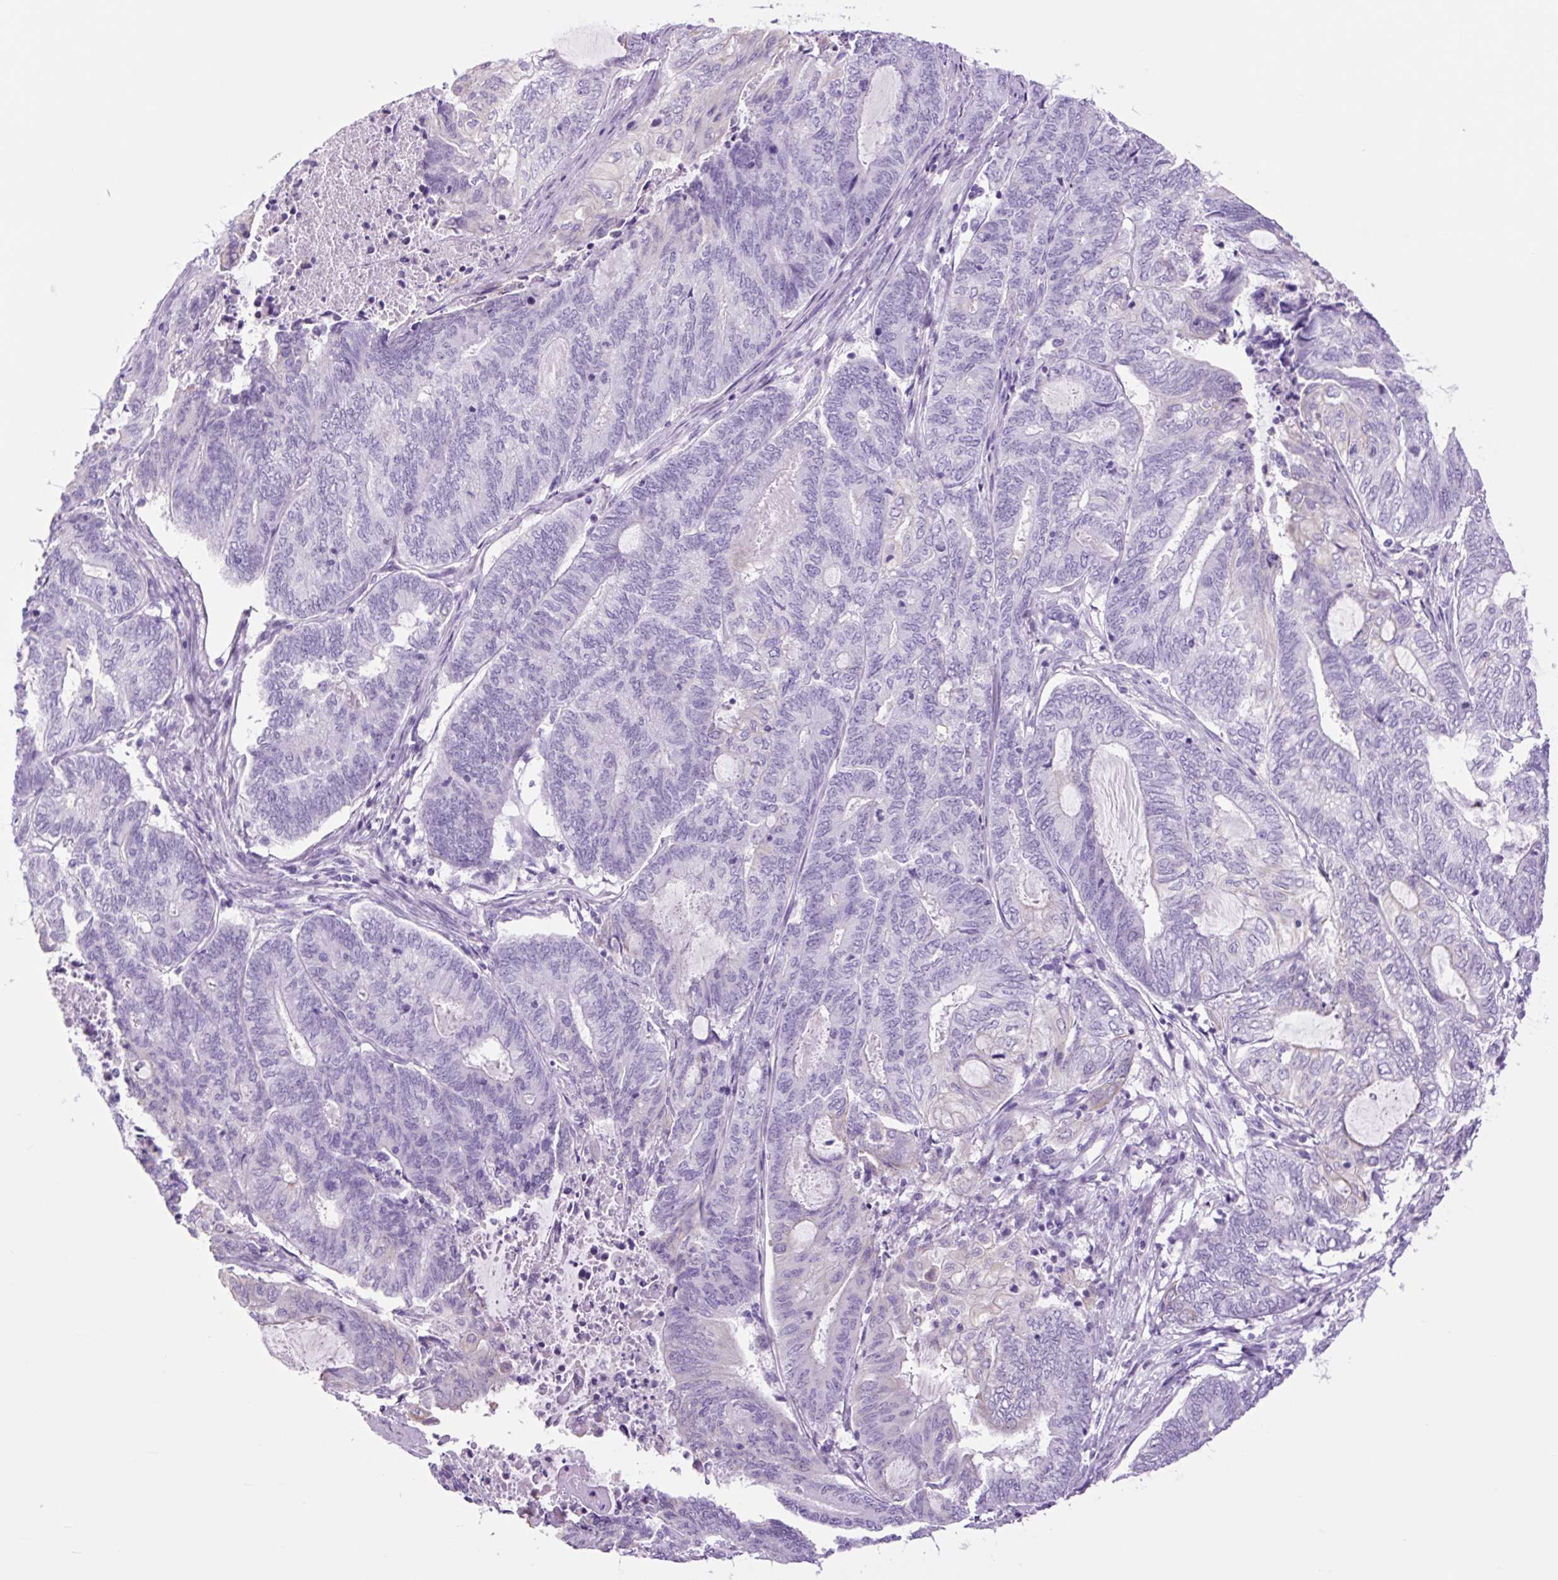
{"staining": {"intensity": "negative", "quantity": "none", "location": "none"}, "tissue": "endometrial cancer", "cell_type": "Tumor cells", "image_type": "cancer", "snomed": [{"axis": "morphology", "description": "Adenocarcinoma, NOS"}, {"axis": "topography", "description": "Uterus"}, {"axis": "topography", "description": "Endometrium"}], "caption": "This is an immunohistochemistry micrograph of human endometrial adenocarcinoma. There is no staining in tumor cells.", "gene": "TFF2", "patient": {"sex": "female", "age": 70}}